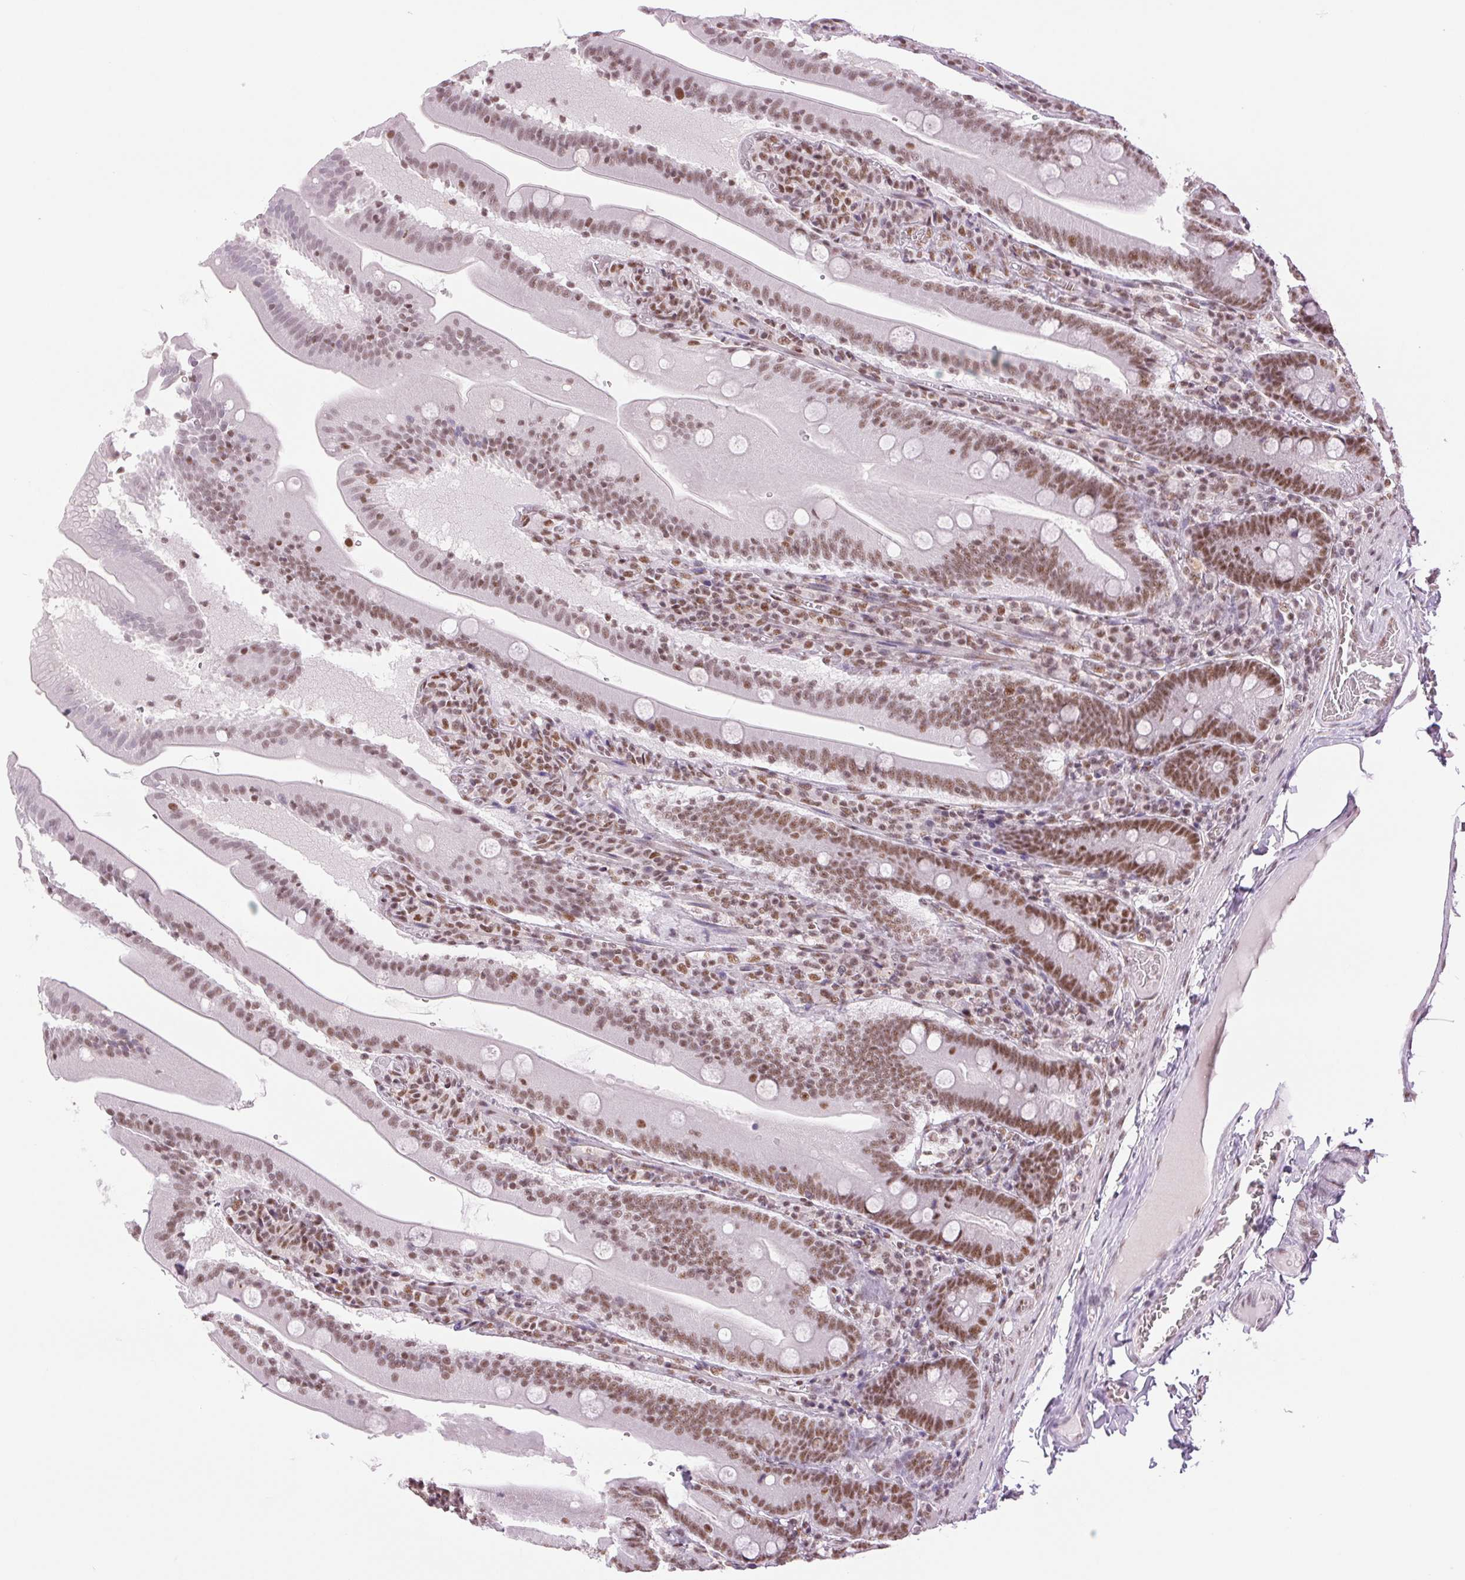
{"staining": {"intensity": "moderate", "quantity": ">75%", "location": "nuclear"}, "tissue": "small intestine", "cell_type": "Glandular cells", "image_type": "normal", "snomed": [{"axis": "morphology", "description": "Normal tissue, NOS"}, {"axis": "topography", "description": "Small intestine"}], "caption": "Immunohistochemistry (IHC) (DAB) staining of unremarkable small intestine displays moderate nuclear protein staining in about >75% of glandular cells.", "gene": "ZFR2", "patient": {"sex": "male", "age": 37}}